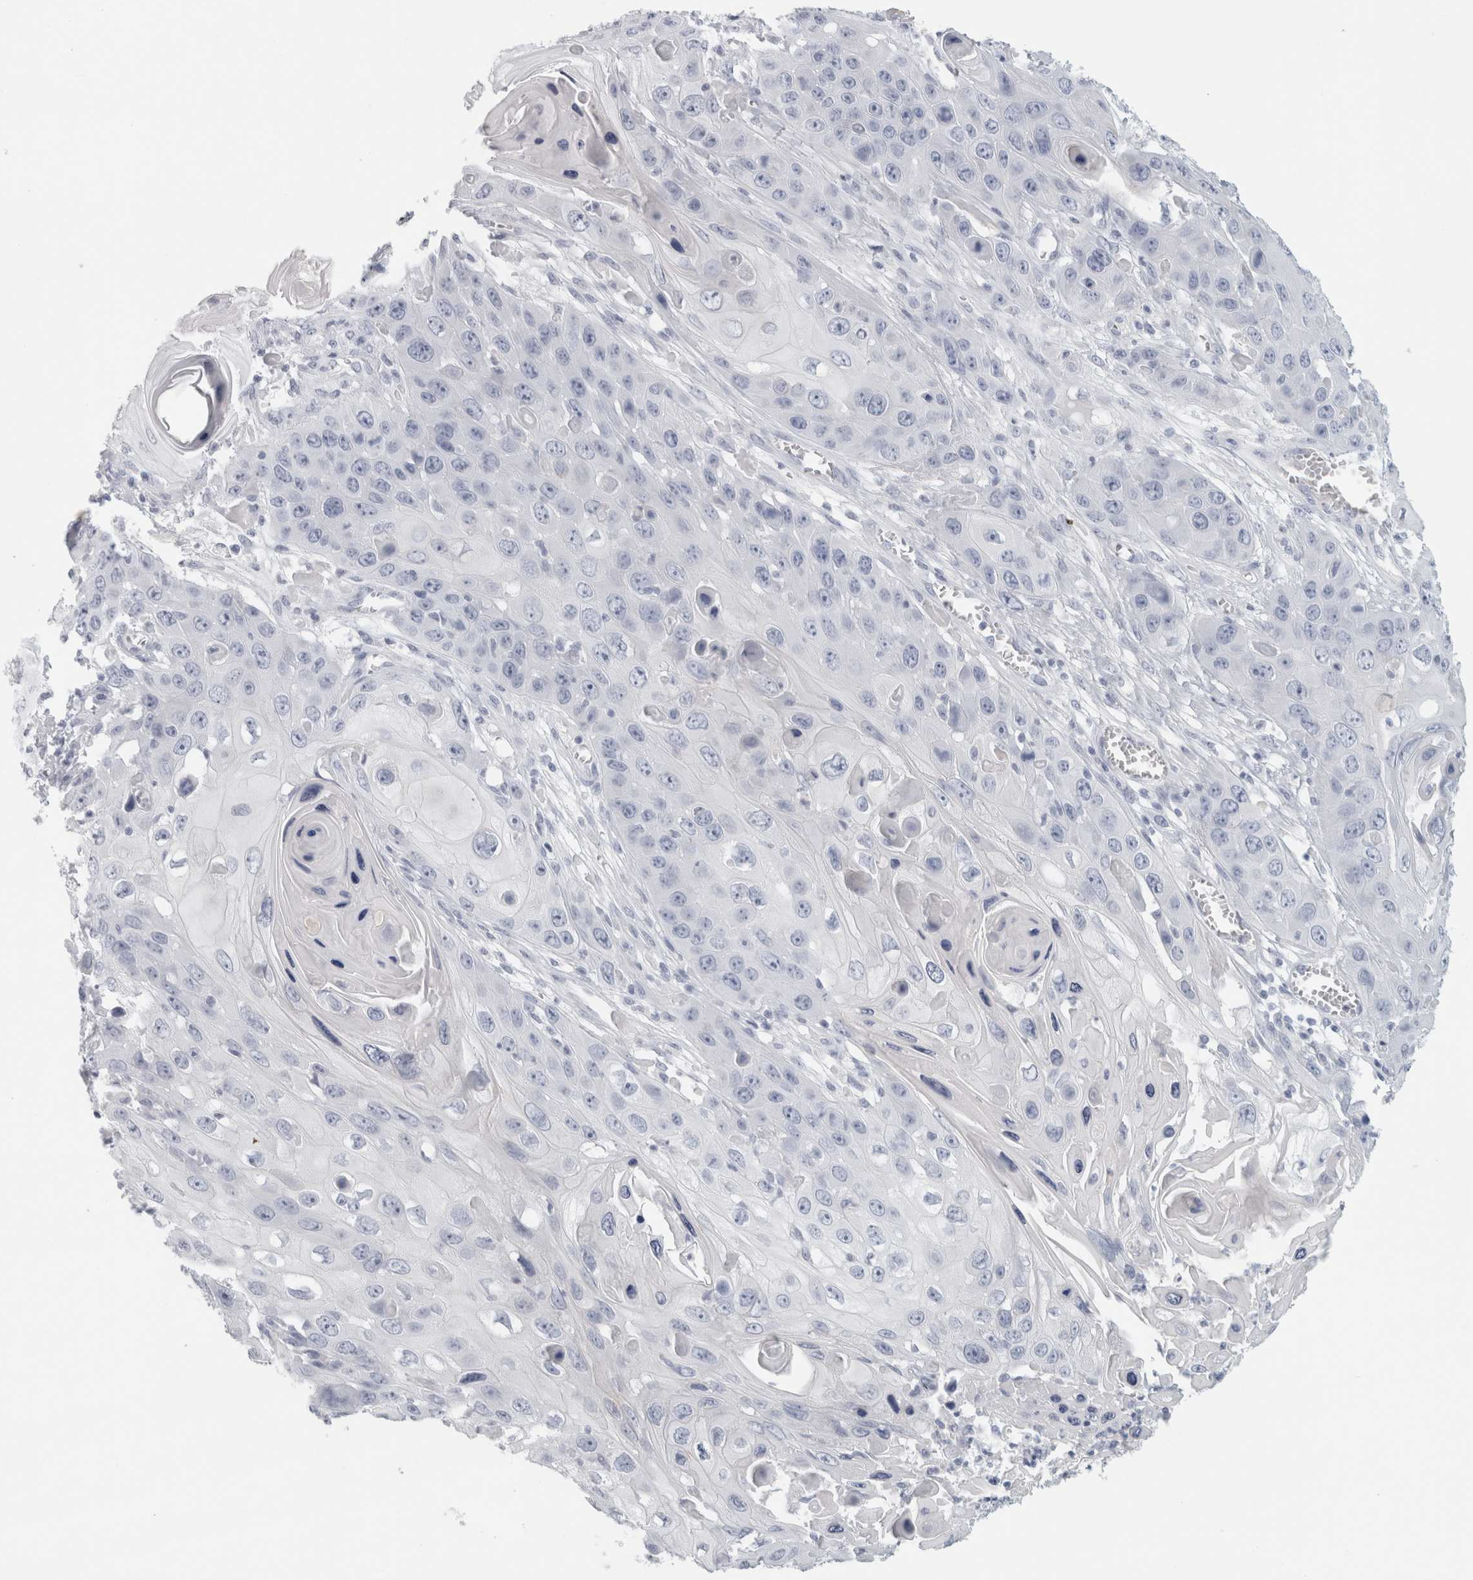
{"staining": {"intensity": "negative", "quantity": "none", "location": "none"}, "tissue": "skin cancer", "cell_type": "Tumor cells", "image_type": "cancer", "snomed": [{"axis": "morphology", "description": "Squamous cell carcinoma, NOS"}, {"axis": "topography", "description": "Skin"}], "caption": "Skin cancer (squamous cell carcinoma) was stained to show a protein in brown. There is no significant expression in tumor cells.", "gene": "SLC28A3", "patient": {"sex": "male", "age": 55}}